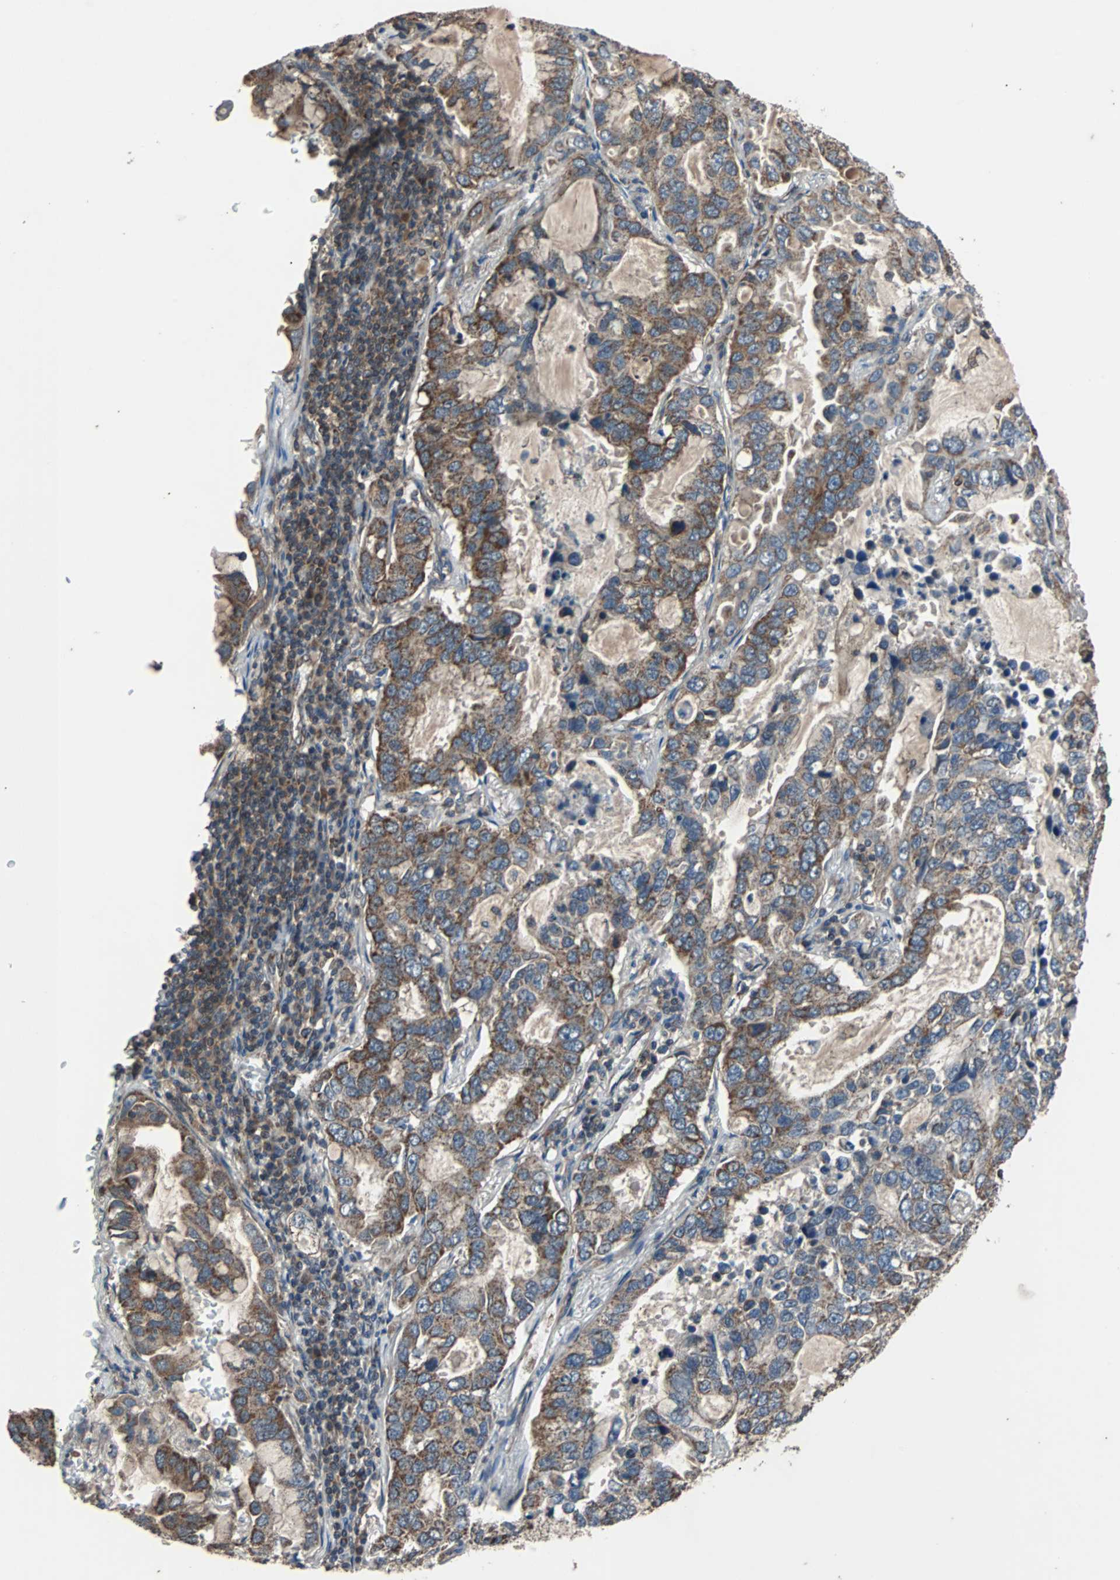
{"staining": {"intensity": "moderate", "quantity": ">75%", "location": "cytoplasmic/membranous"}, "tissue": "lung cancer", "cell_type": "Tumor cells", "image_type": "cancer", "snomed": [{"axis": "morphology", "description": "Adenocarcinoma, NOS"}, {"axis": "topography", "description": "Lung"}], "caption": "Lung adenocarcinoma tissue demonstrates moderate cytoplasmic/membranous staining in approximately >75% of tumor cells, visualized by immunohistochemistry.", "gene": "ACTR3", "patient": {"sex": "male", "age": 64}}